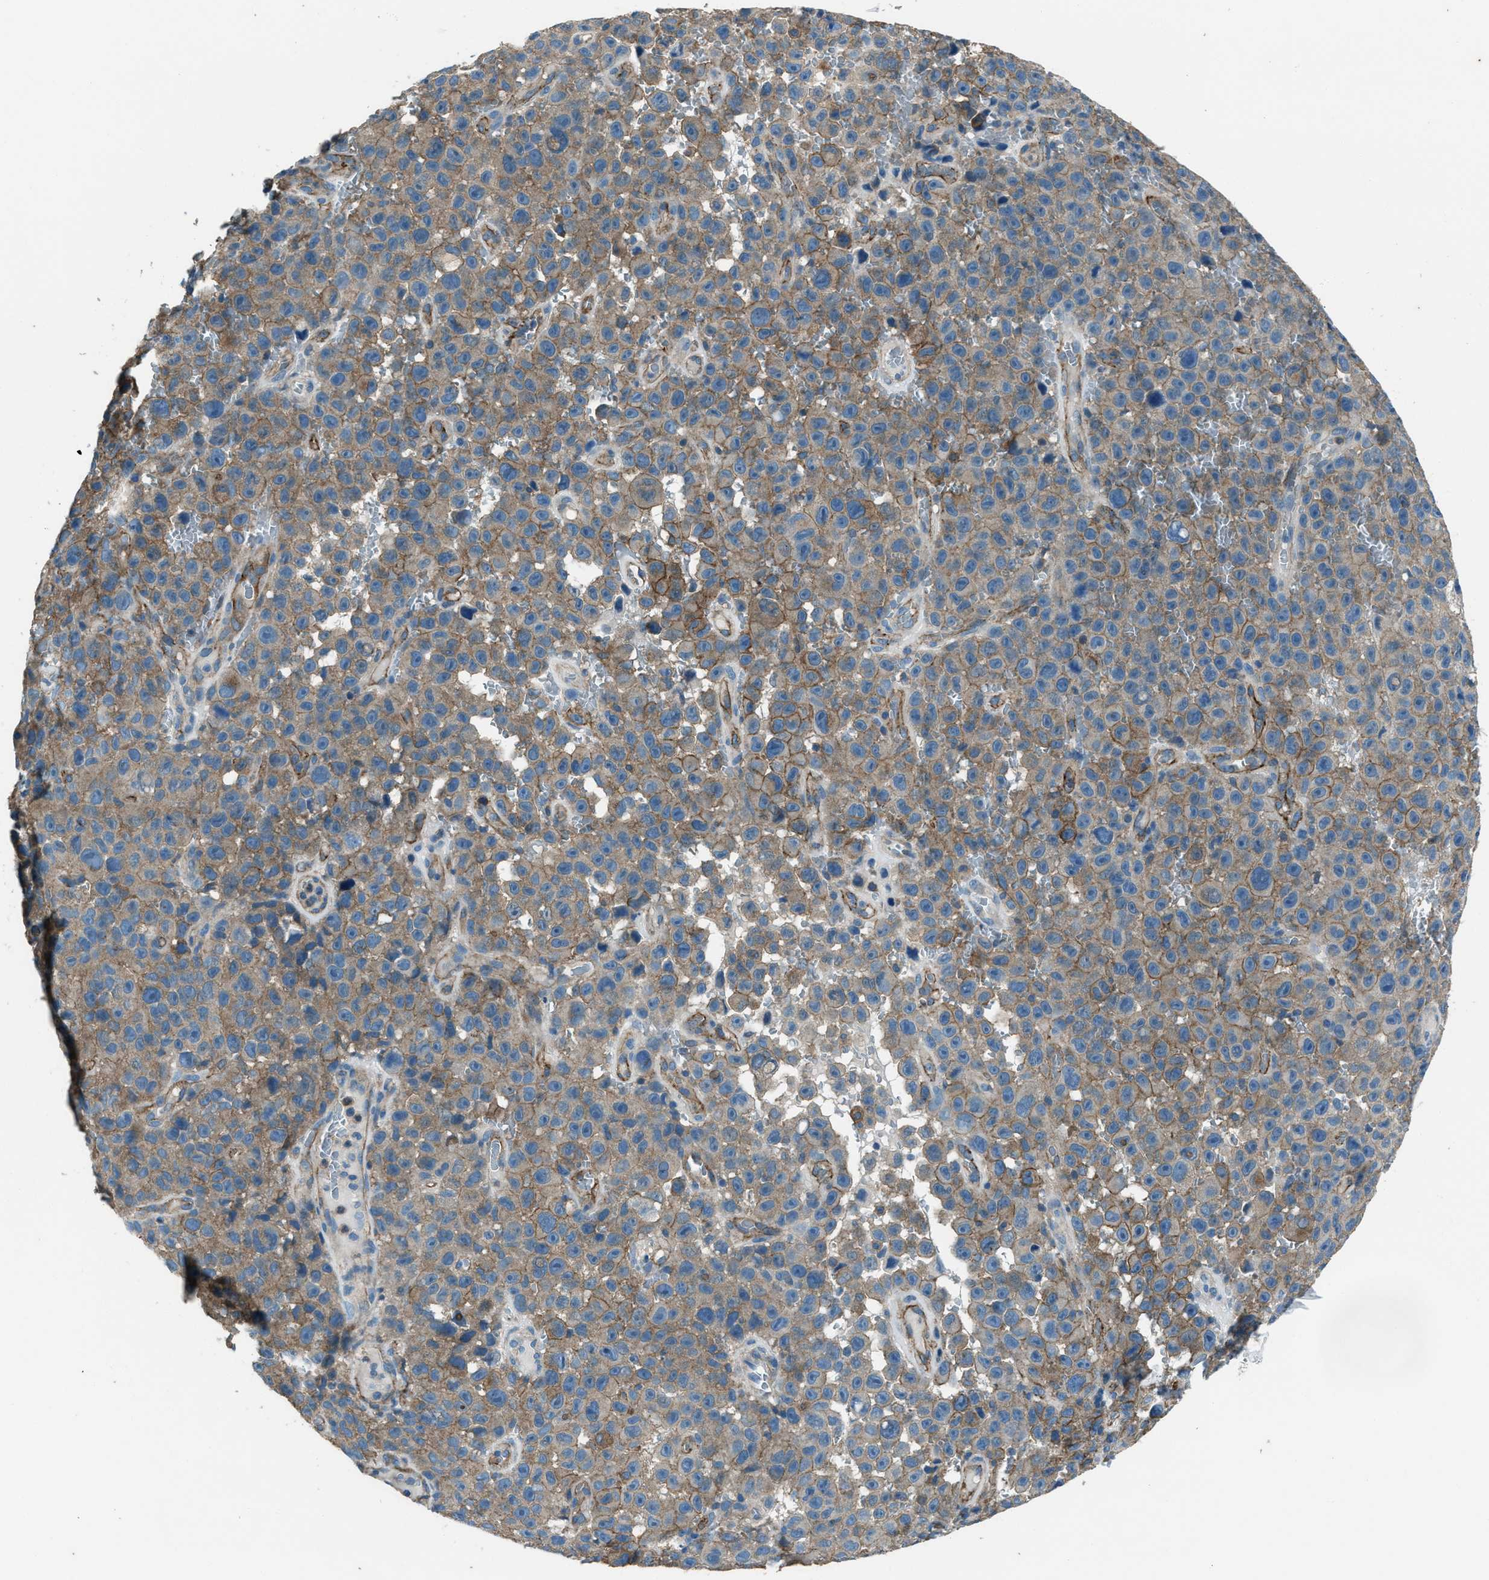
{"staining": {"intensity": "moderate", "quantity": ">75%", "location": "cytoplasmic/membranous"}, "tissue": "melanoma", "cell_type": "Tumor cells", "image_type": "cancer", "snomed": [{"axis": "morphology", "description": "Malignant melanoma, NOS"}, {"axis": "topography", "description": "Skin"}], "caption": "The immunohistochemical stain highlights moderate cytoplasmic/membranous expression in tumor cells of malignant melanoma tissue.", "gene": "SVIL", "patient": {"sex": "female", "age": 82}}